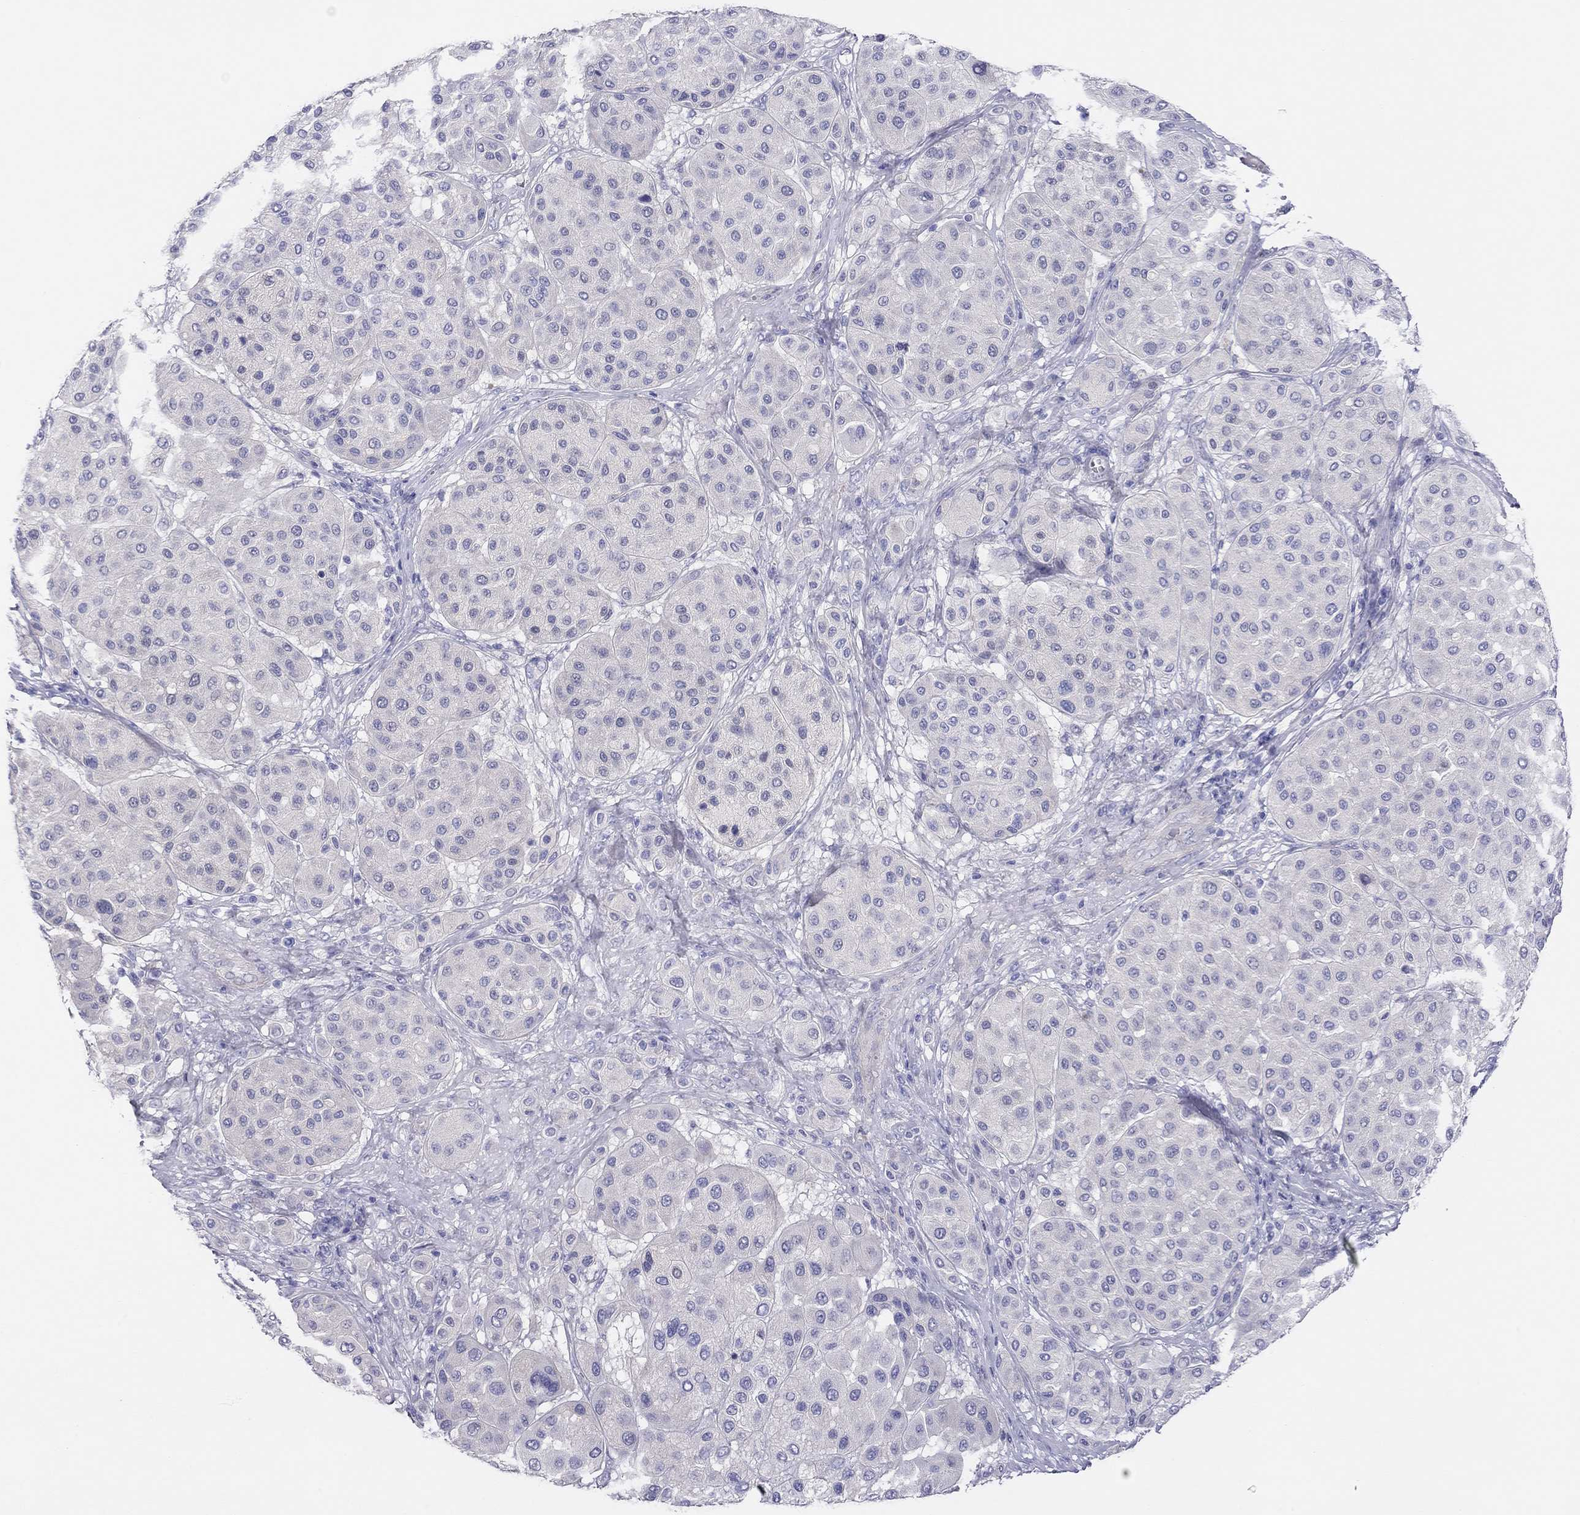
{"staining": {"intensity": "negative", "quantity": "none", "location": "none"}, "tissue": "melanoma", "cell_type": "Tumor cells", "image_type": "cancer", "snomed": [{"axis": "morphology", "description": "Malignant melanoma, Metastatic site"}, {"axis": "topography", "description": "Smooth muscle"}], "caption": "This histopathology image is of malignant melanoma (metastatic site) stained with immunohistochemistry to label a protein in brown with the nuclei are counter-stained blue. There is no expression in tumor cells. Brightfield microscopy of IHC stained with DAB (3,3'-diaminobenzidine) (brown) and hematoxylin (blue), captured at high magnification.", "gene": "MGAT4C", "patient": {"sex": "male", "age": 41}}